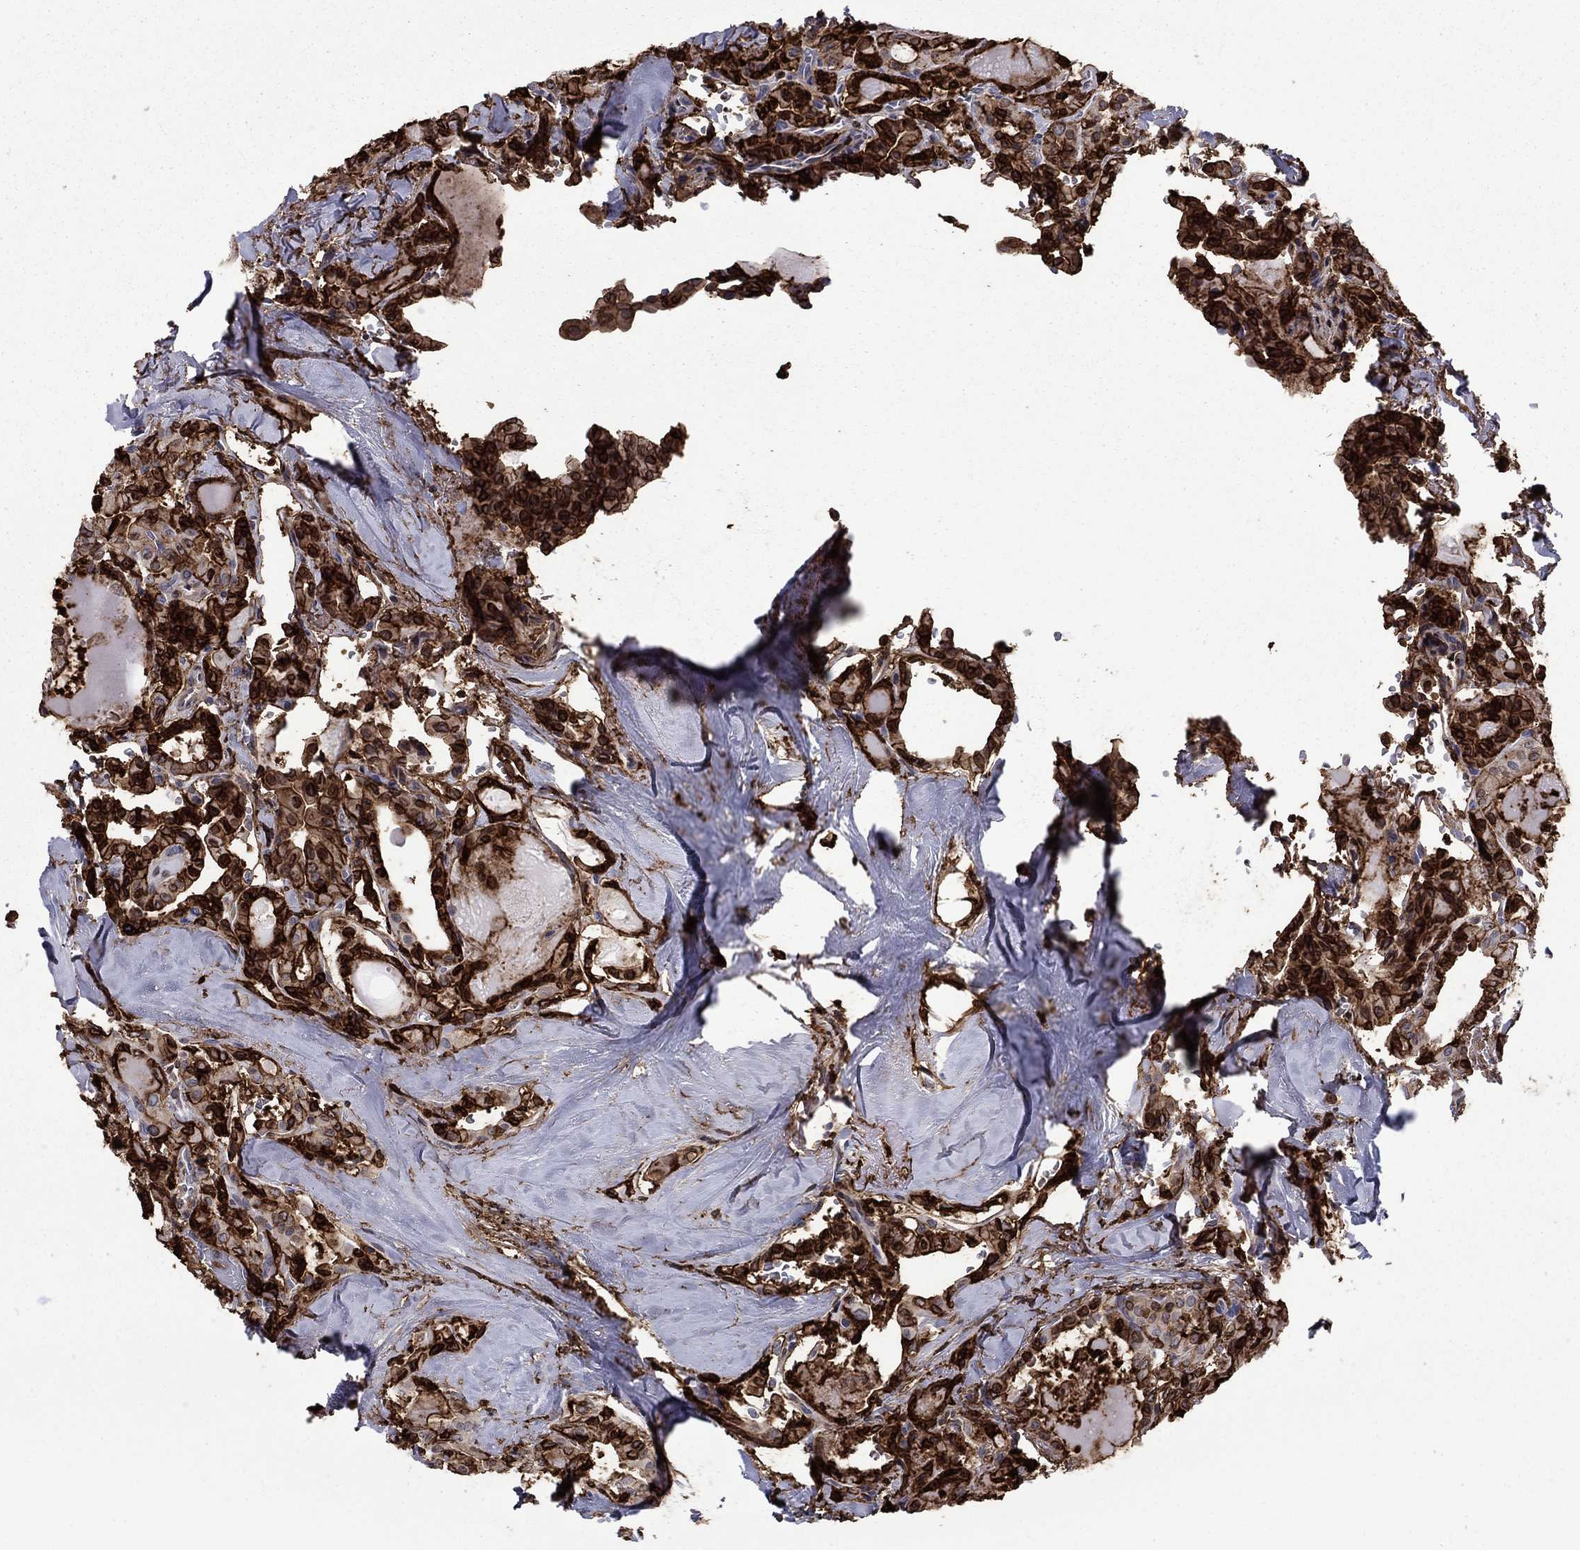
{"staining": {"intensity": "strong", "quantity": ">75%", "location": "cytoplasmic/membranous"}, "tissue": "thyroid cancer", "cell_type": "Tumor cells", "image_type": "cancer", "snomed": [{"axis": "morphology", "description": "Papillary adenocarcinoma, NOS"}, {"axis": "topography", "description": "Thyroid gland"}], "caption": "High-magnification brightfield microscopy of thyroid cancer (papillary adenocarcinoma) stained with DAB (brown) and counterstained with hematoxylin (blue). tumor cells exhibit strong cytoplasmic/membranous positivity is identified in approximately>75% of cells.", "gene": "PLAU", "patient": {"sex": "female", "age": 41}}